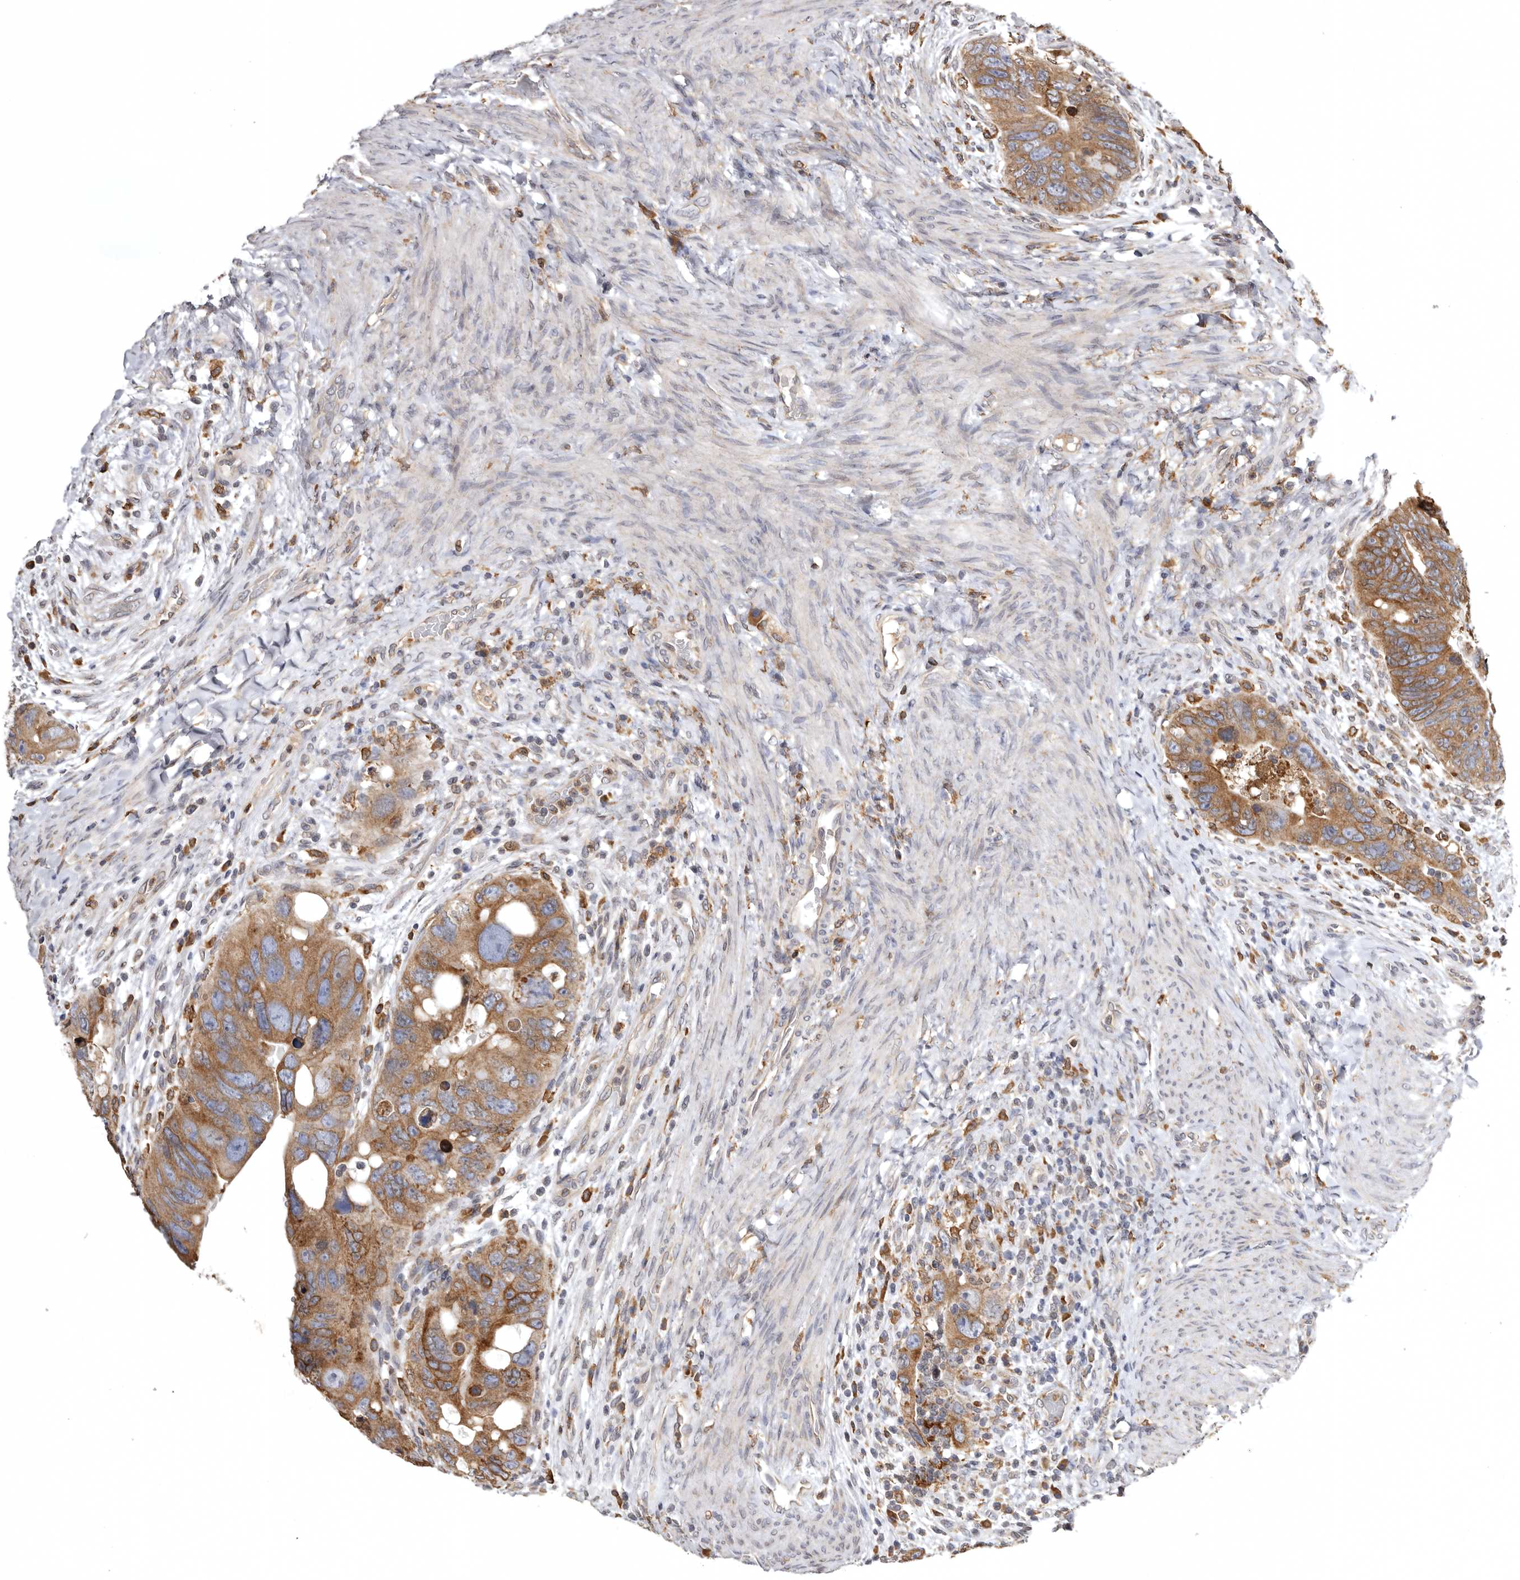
{"staining": {"intensity": "moderate", "quantity": ">75%", "location": "cytoplasmic/membranous"}, "tissue": "colorectal cancer", "cell_type": "Tumor cells", "image_type": "cancer", "snomed": [{"axis": "morphology", "description": "Adenocarcinoma, NOS"}, {"axis": "topography", "description": "Rectum"}], "caption": "The immunohistochemical stain shows moderate cytoplasmic/membranous expression in tumor cells of adenocarcinoma (colorectal) tissue. The staining is performed using DAB (3,3'-diaminobenzidine) brown chromogen to label protein expression. The nuclei are counter-stained blue using hematoxylin.", "gene": "INKA2", "patient": {"sex": "male", "age": 59}}